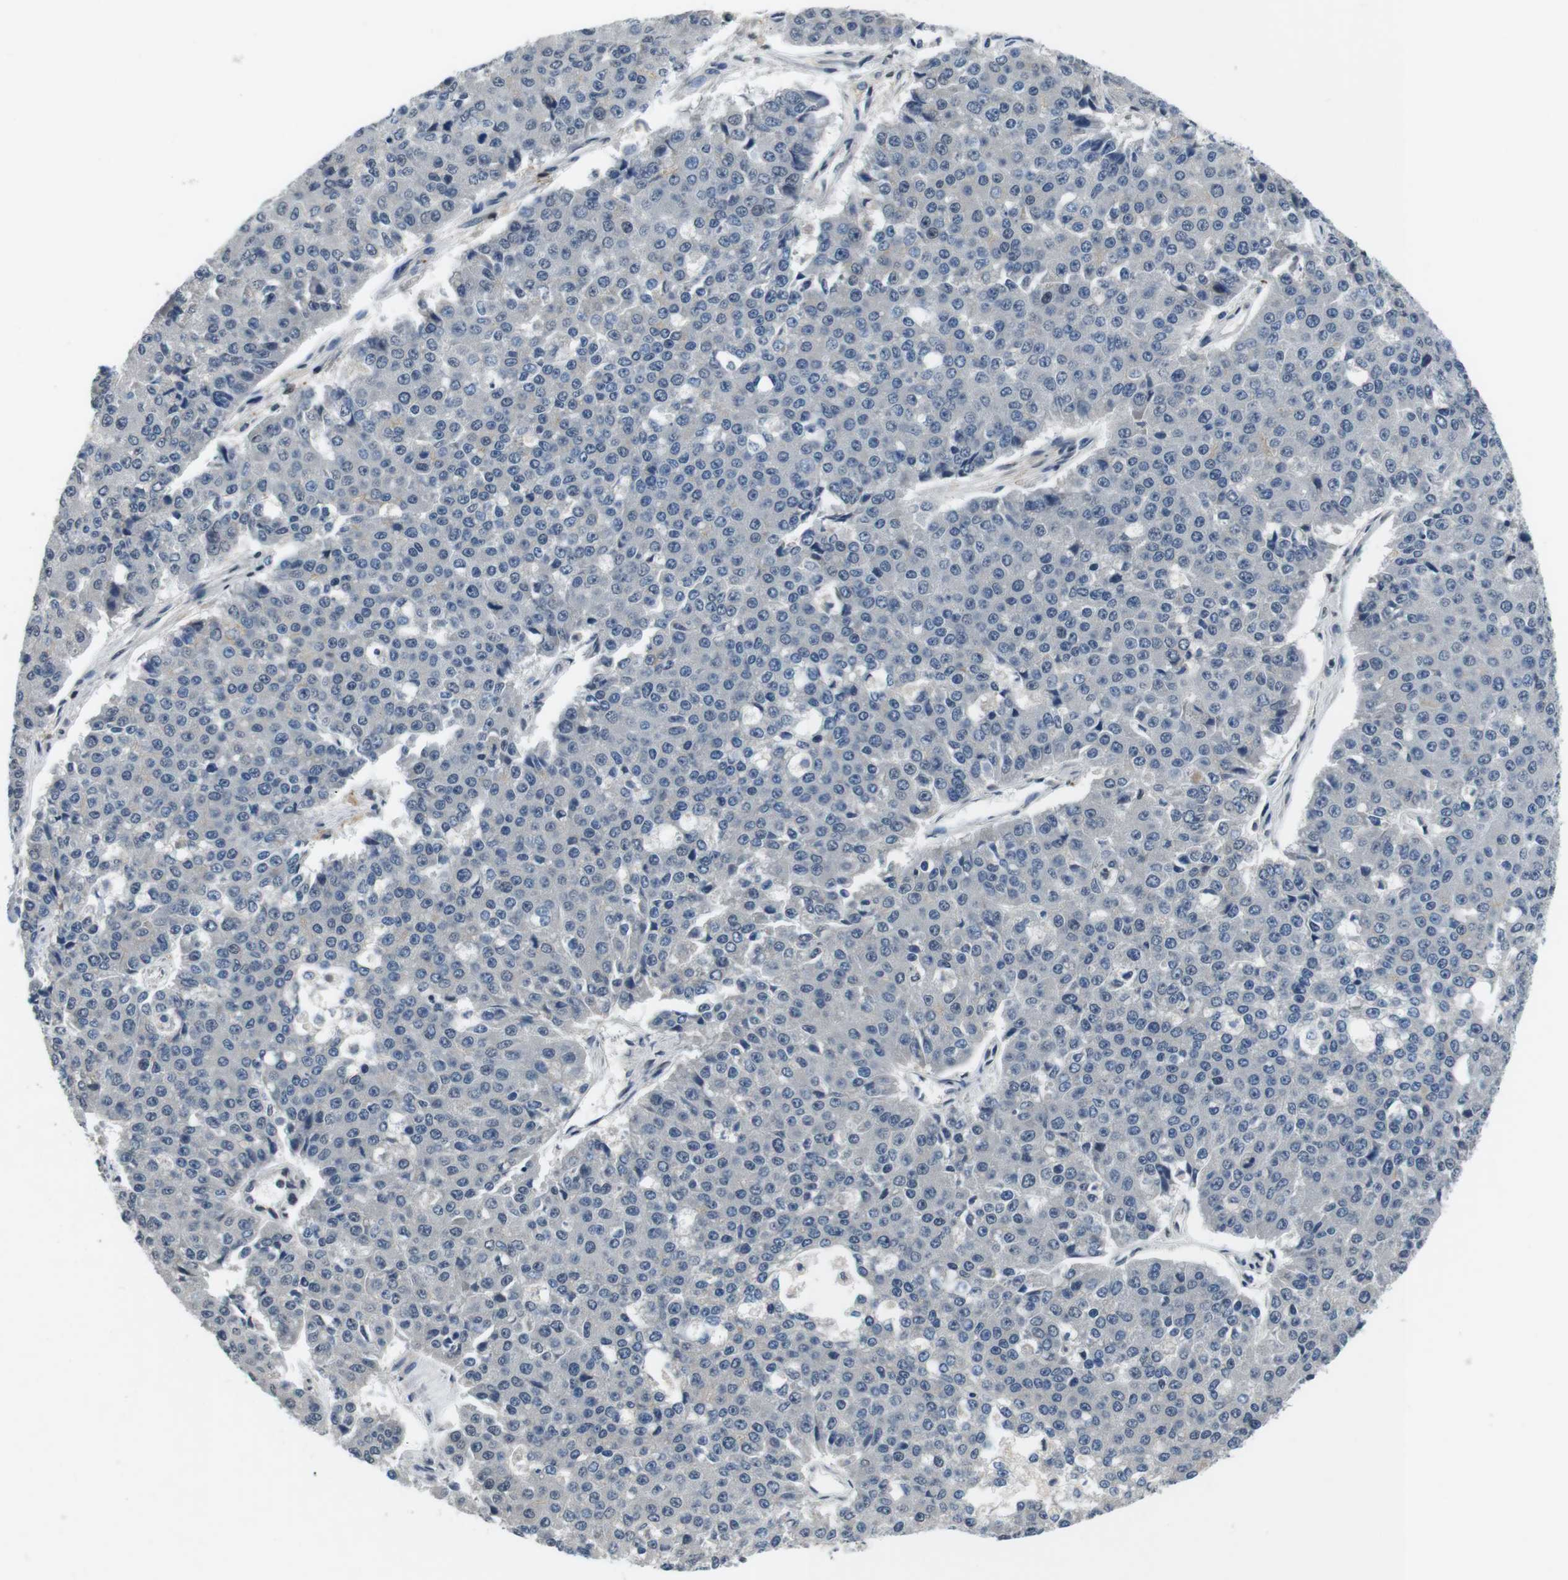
{"staining": {"intensity": "negative", "quantity": "none", "location": "none"}, "tissue": "pancreatic cancer", "cell_type": "Tumor cells", "image_type": "cancer", "snomed": [{"axis": "morphology", "description": "Adenocarcinoma, NOS"}, {"axis": "topography", "description": "Pancreas"}], "caption": "Human pancreatic cancer (adenocarcinoma) stained for a protein using immunohistochemistry displays no expression in tumor cells.", "gene": "CD163L1", "patient": {"sex": "male", "age": 50}}